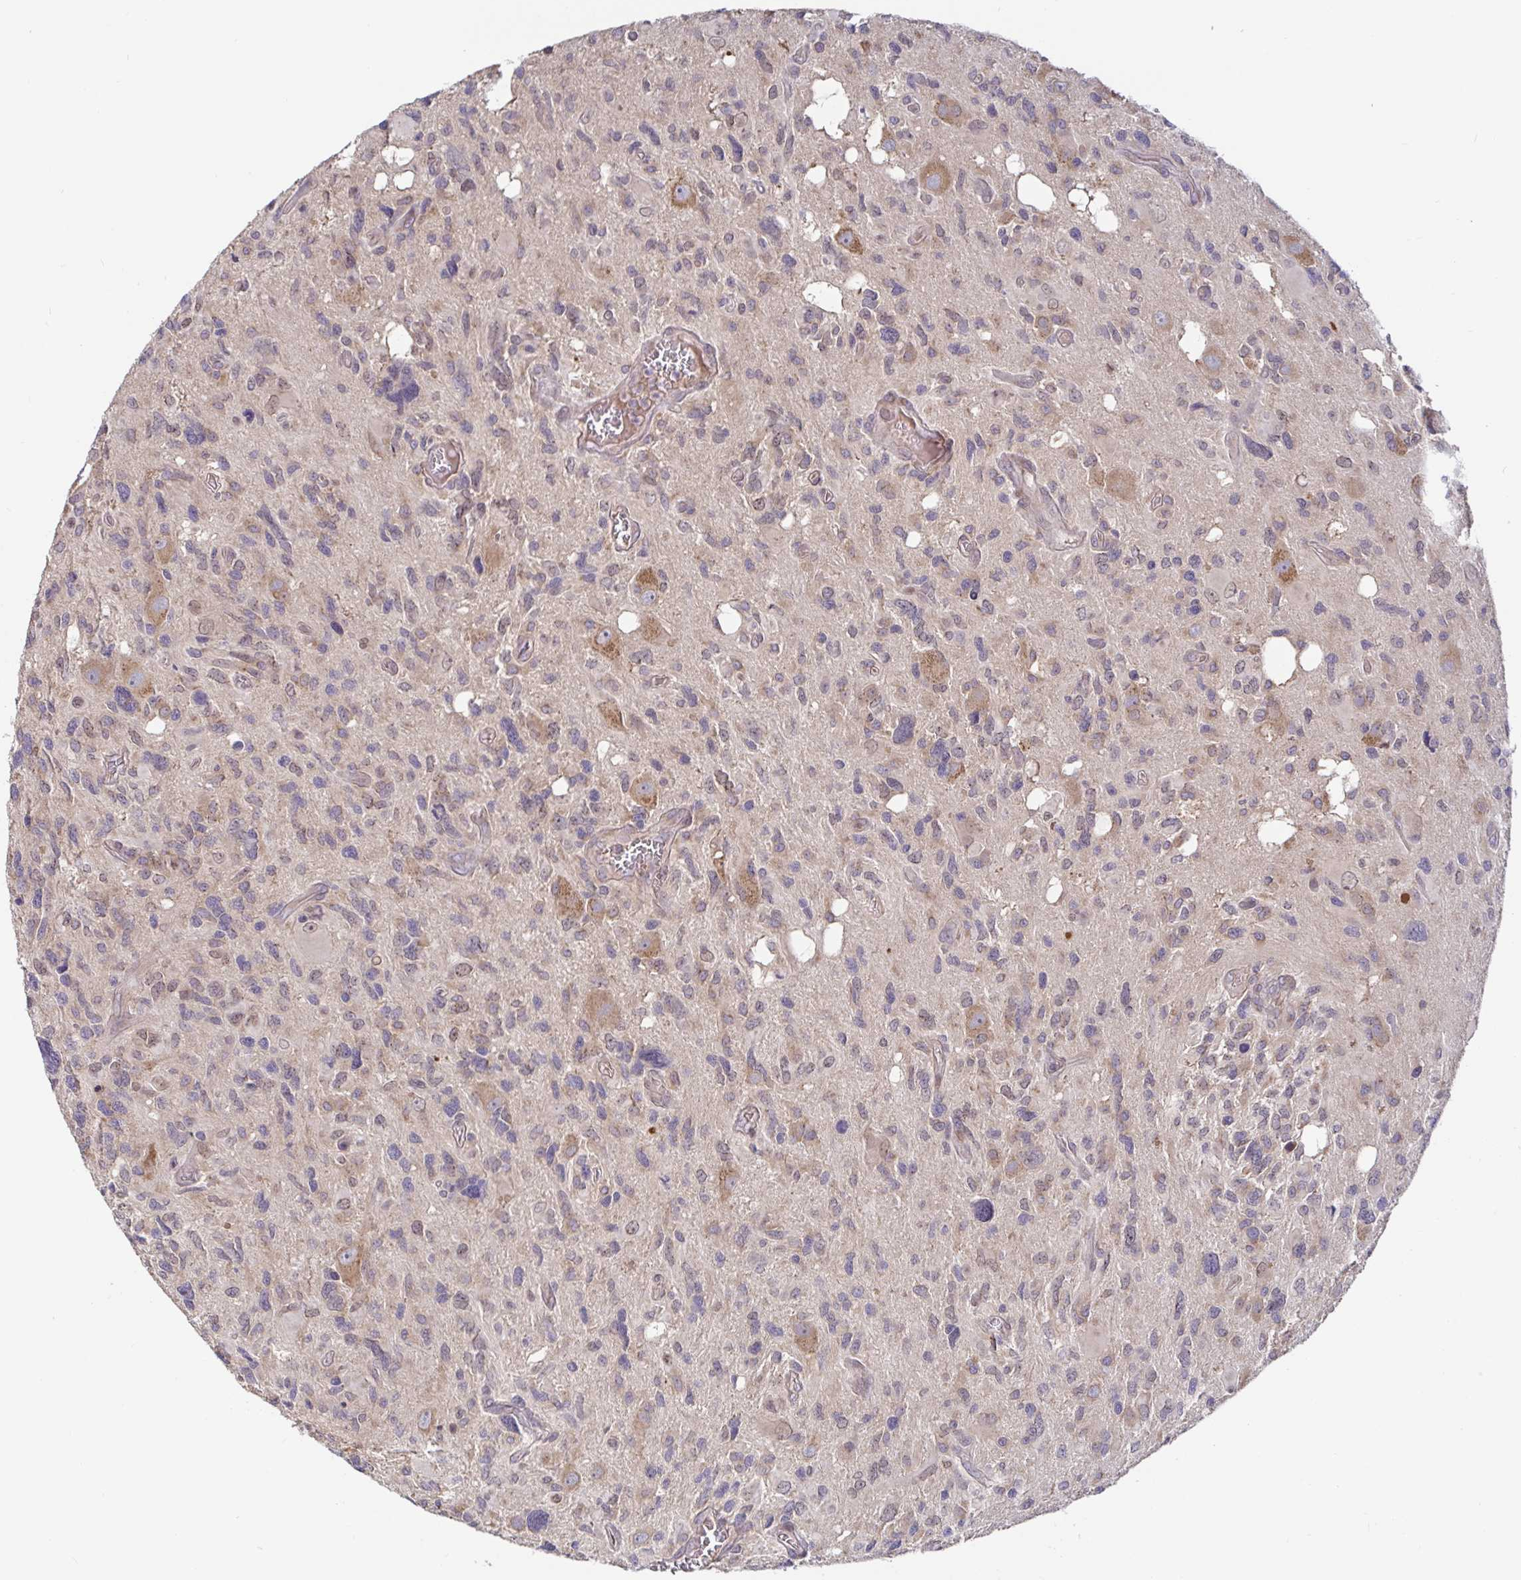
{"staining": {"intensity": "weak", "quantity": "25%-75%", "location": "cytoplasmic/membranous,nuclear"}, "tissue": "glioma", "cell_type": "Tumor cells", "image_type": "cancer", "snomed": [{"axis": "morphology", "description": "Glioma, malignant, High grade"}, {"axis": "topography", "description": "Brain"}], "caption": "Protein expression analysis of human malignant glioma (high-grade) reveals weak cytoplasmic/membranous and nuclear positivity in approximately 25%-75% of tumor cells. The staining was performed using DAB, with brown indicating positive protein expression. Nuclei are stained blue with hematoxylin.", "gene": "LARP1", "patient": {"sex": "male", "age": 49}}